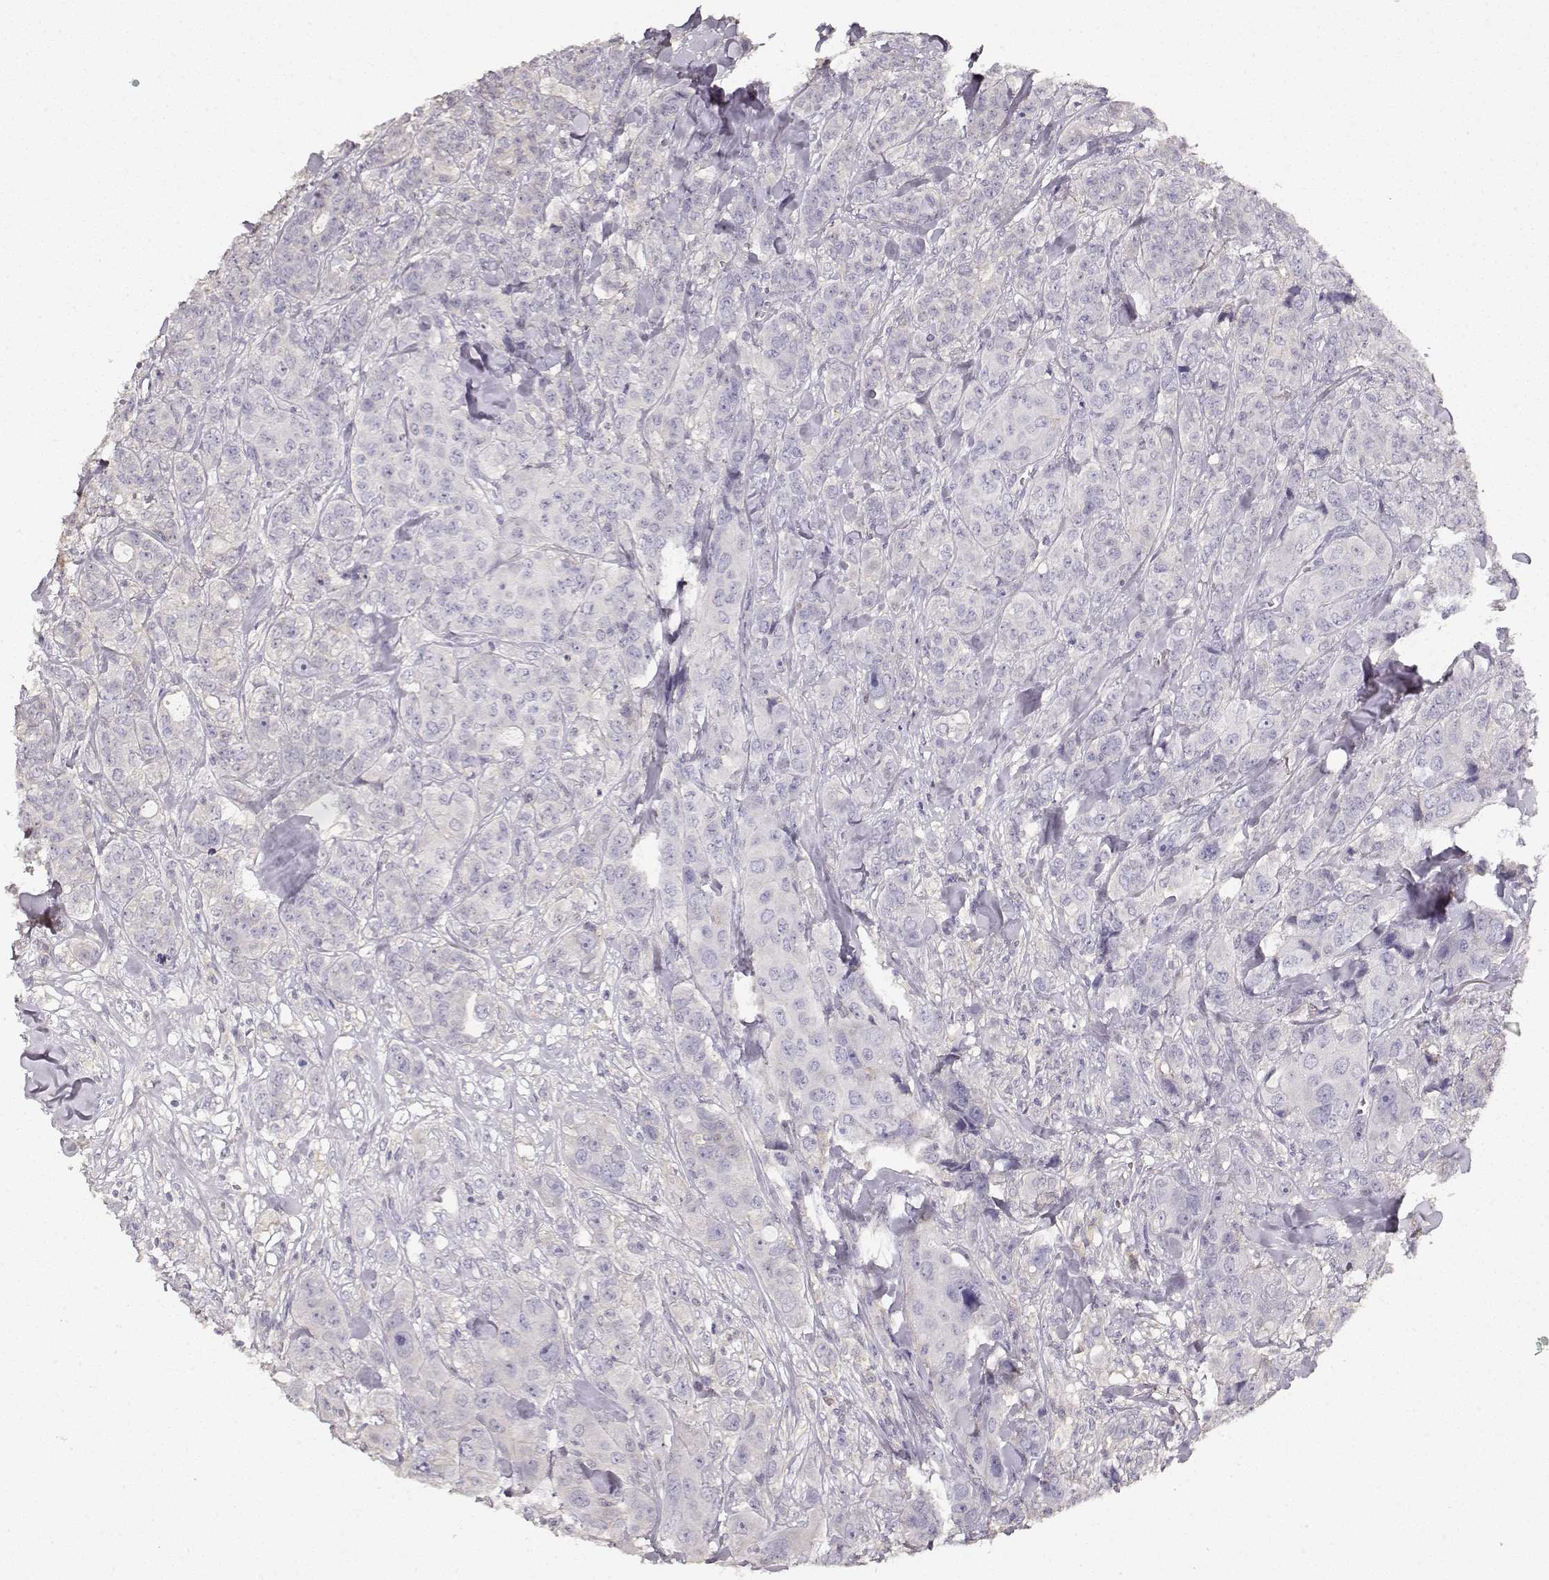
{"staining": {"intensity": "negative", "quantity": "none", "location": "none"}, "tissue": "breast cancer", "cell_type": "Tumor cells", "image_type": "cancer", "snomed": [{"axis": "morphology", "description": "Duct carcinoma"}, {"axis": "topography", "description": "Breast"}], "caption": "This is an immunohistochemistry (IHC) photomicrograph of human breast intraductal carcinoma. There is no positivity in tumor cells.", "gene": "NDRG4", "patient": {"sex": "female", "age": 43}}